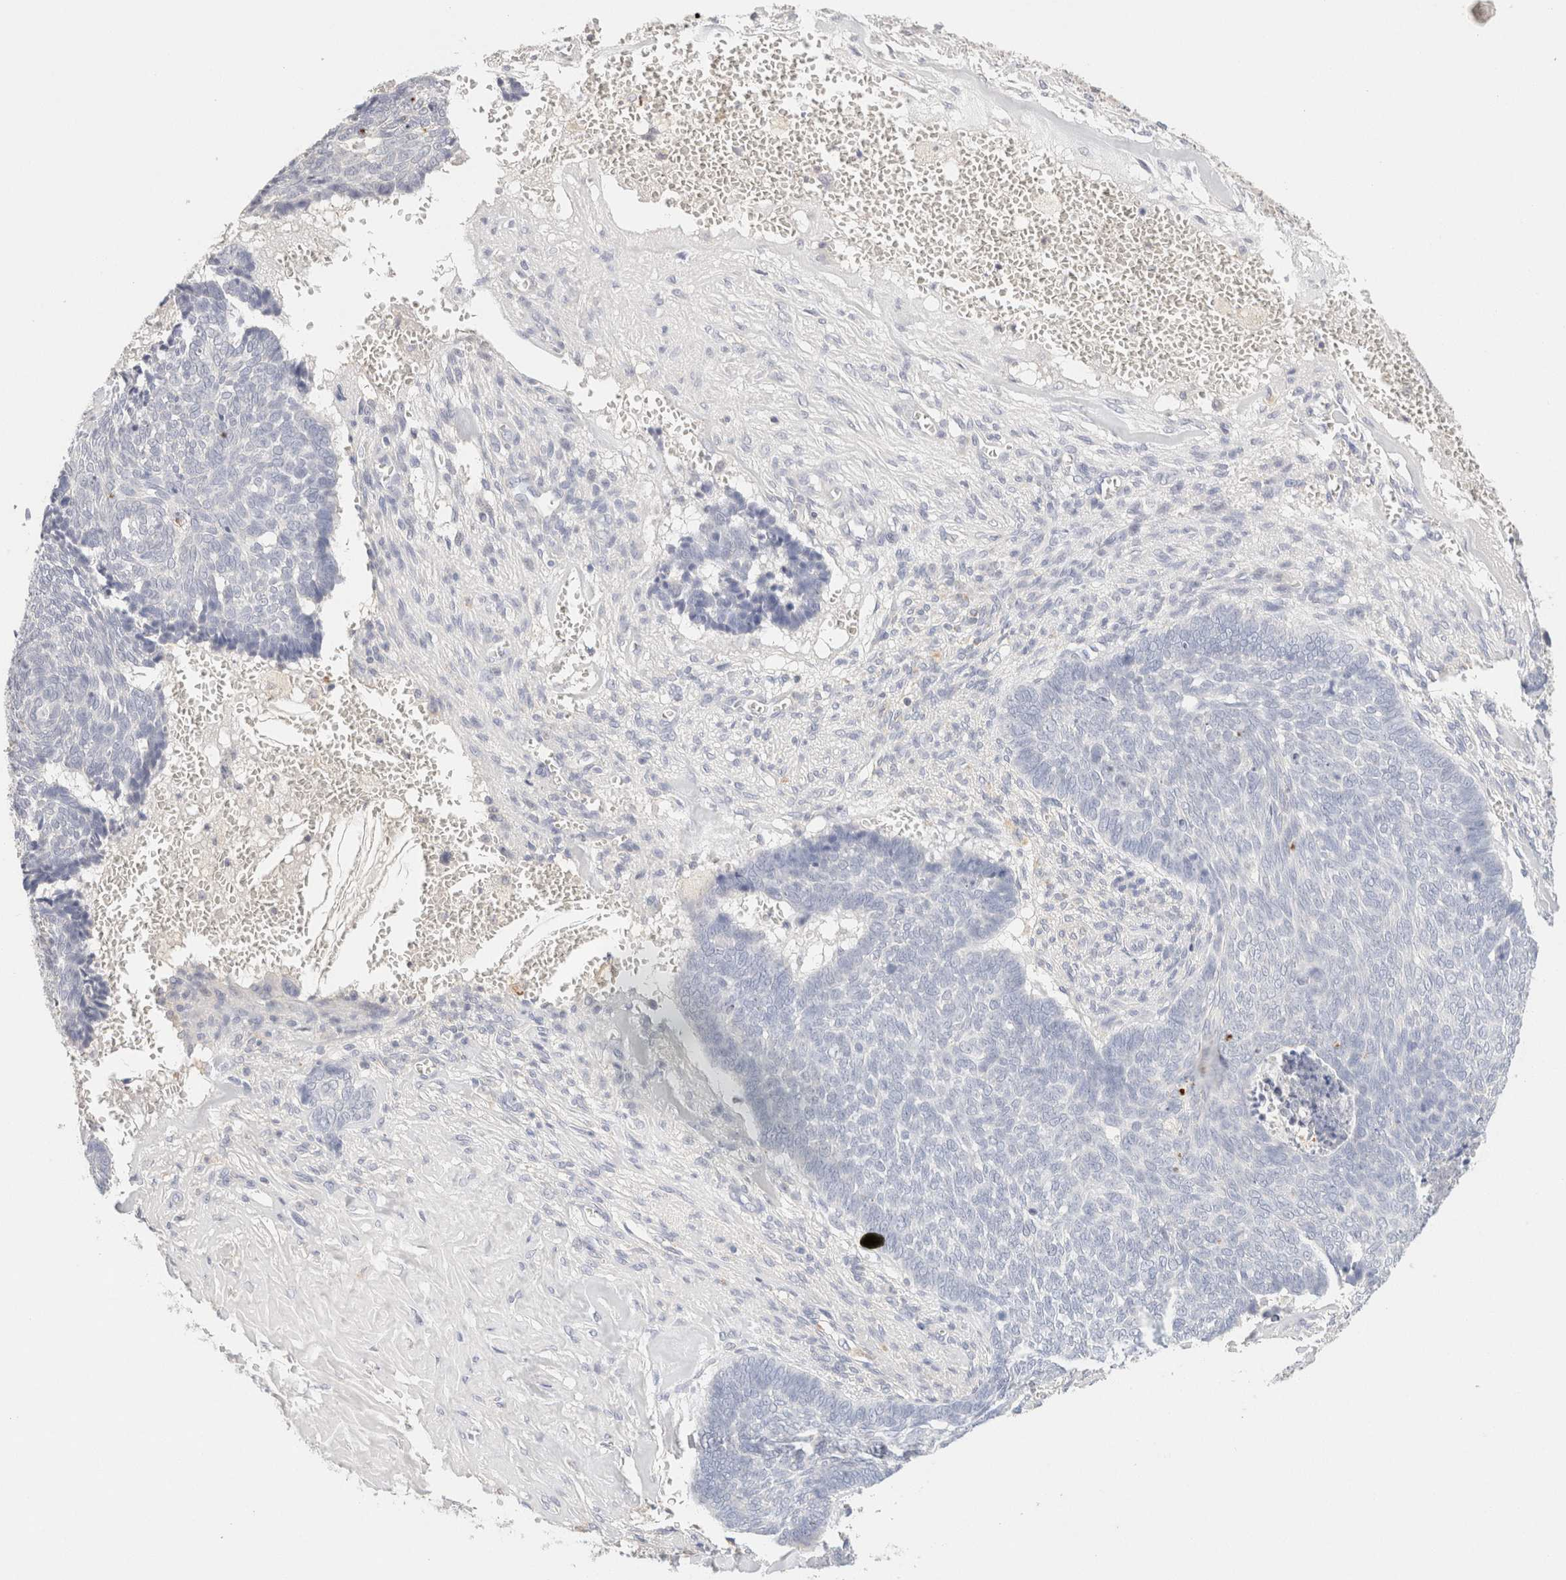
{"staining": {"intensity": "negative", "quantity": "none", "location": "none"}, "tissue": "skin cancer", "cell_type": "Tumor cells", "image_type": "cancer", "snomed": [{"axis": "morphology", "description": "Basal cell carcinoma"}, {"axis": "topography", "description": "Skin"}], "caption": "Immunohistochemistry photomicrograph of neoplastic tissue: basal cell carcinoma (skin) stained with DAB demonstrates no significant protein positivity in tumor cells.", "gene": "SCGB2A2", "patient": {"sex": "male", "age": 84}}